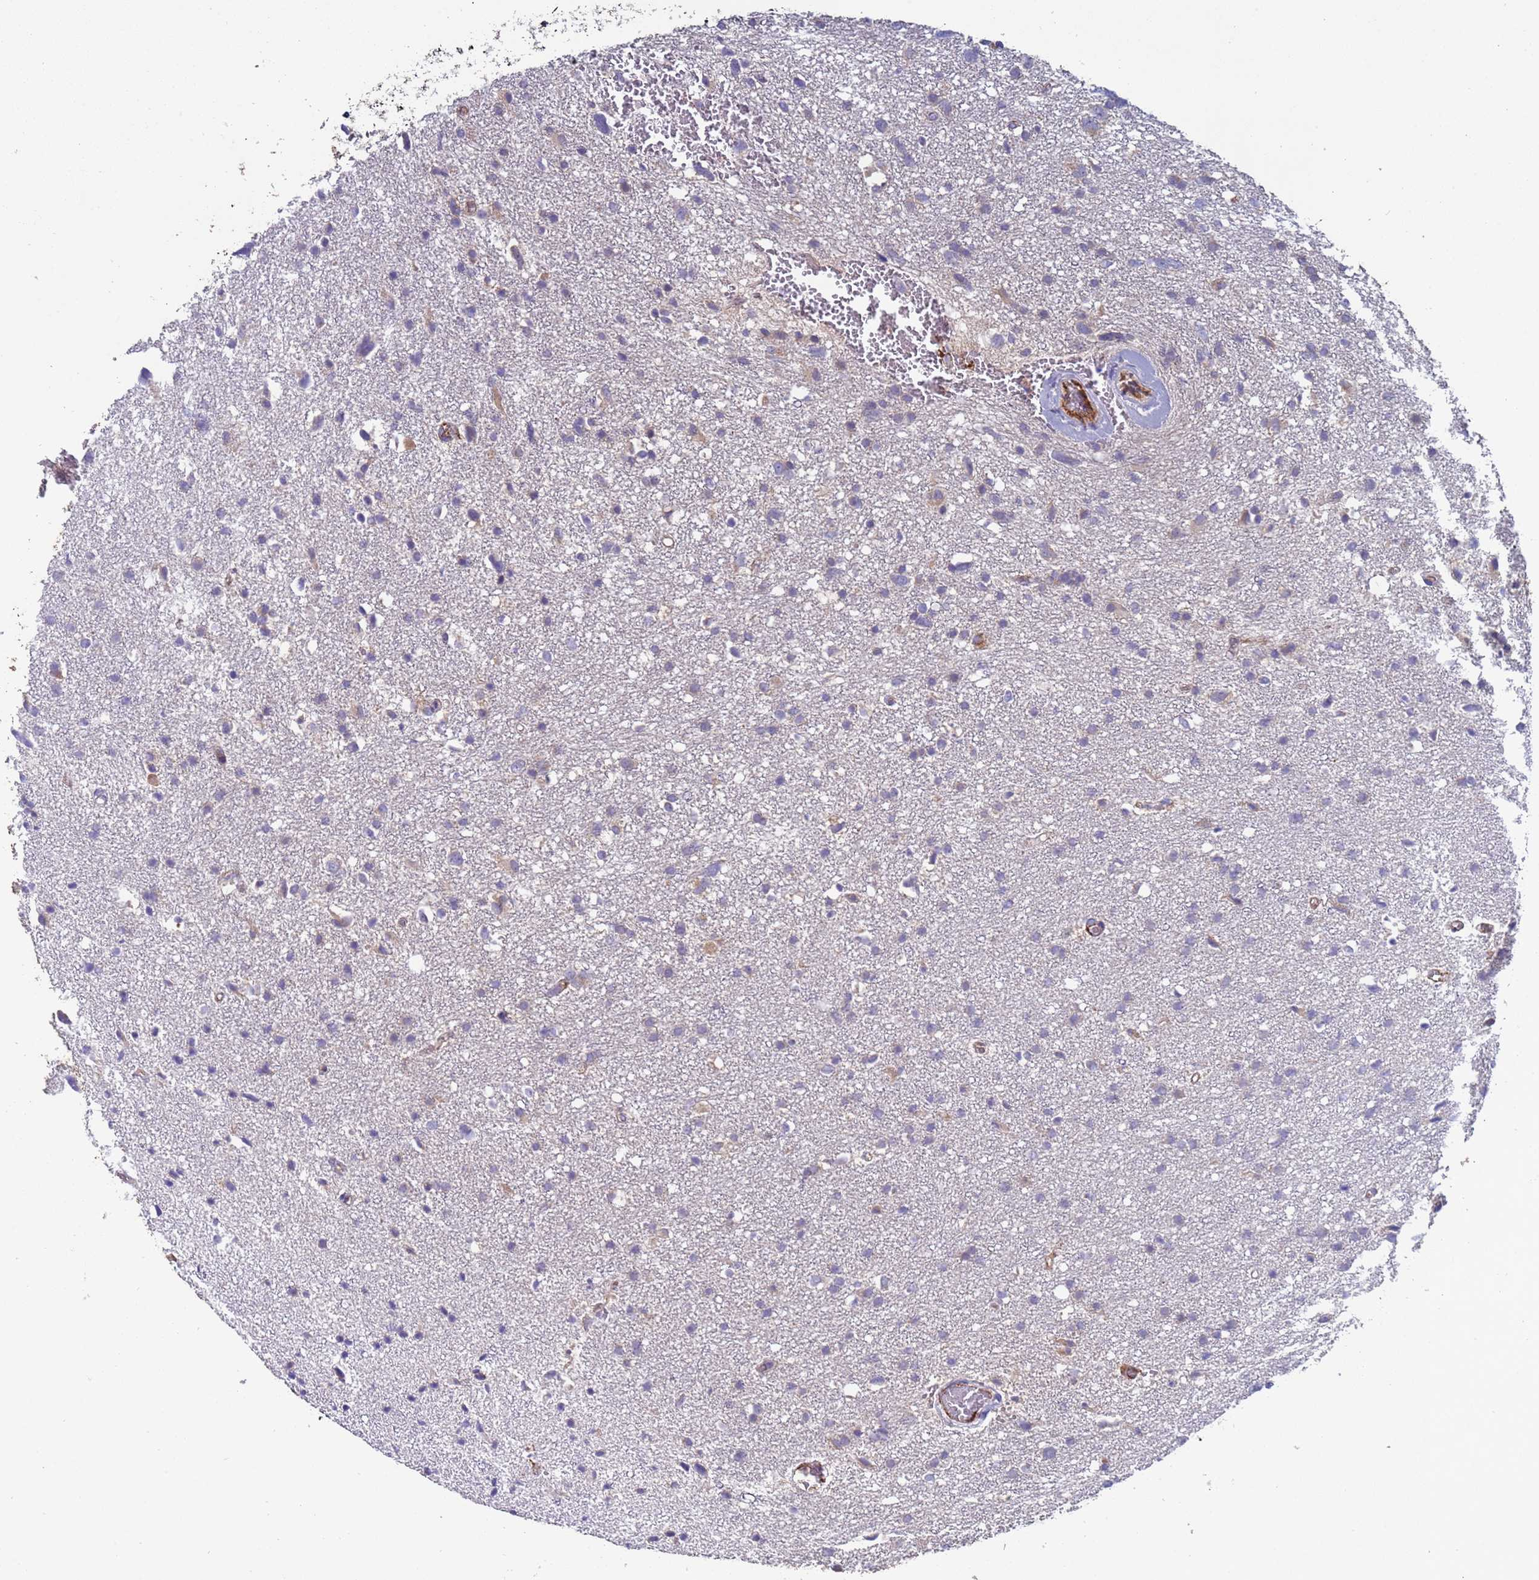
{"staining": {"intensity": "negative", "quantity": "none", "location": "none"}, "tissue": "glioma", "cell_type": "Tumor cells", "image_type": "cancer", "snomed": [{"axis": "morphology", "description": "Glioma, malignant, High grade"}, {"axis": "topography", "description": "Brain"}], "caption": "Human high-grade glioma (malignant) stained for a protein using IHC displays no positivity in tumor cells.", "gene": "ZNF248", "patient": {"sex": "male", "age": 61}}